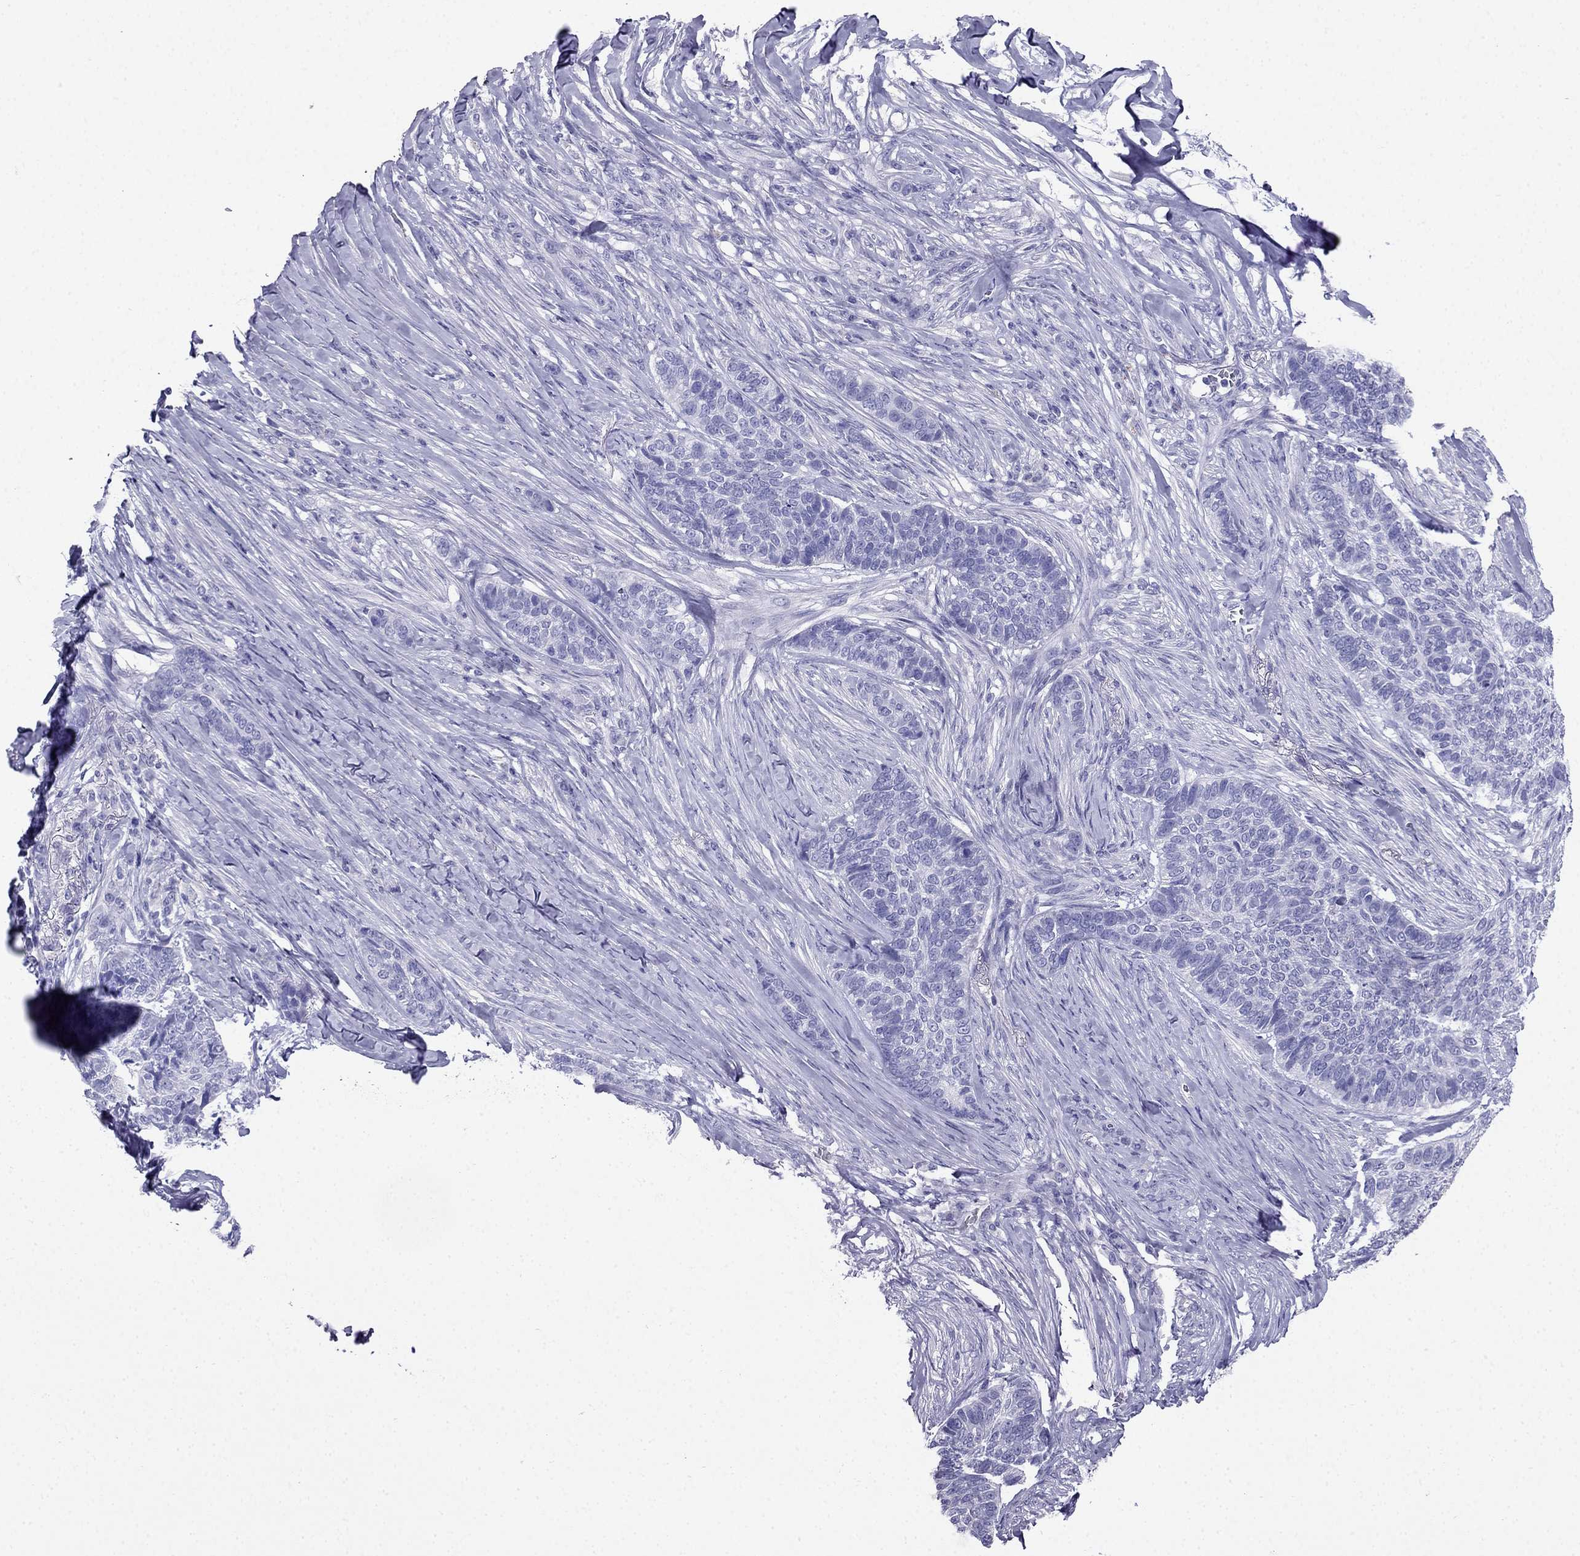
{"staining": {"intensity": "negative", "quantity": "none", "location": "none"}, "tissue": "skin cancer", "cell_type": "Tumor cells", "image_type": "cancer", "snomed": [{"axis": "morphology", "description": "Basal cell carcinoma"}, {"axis": "topography", "description": "Skin"}], "caption": "A high-resolution micrograph shows immunohistochemistry staining of basal cell carcinoma (skin), which demonstrates no significant positivity in tumor cells.", "gene": "PTH", "patient": {"sex": "female", "age": 69}}